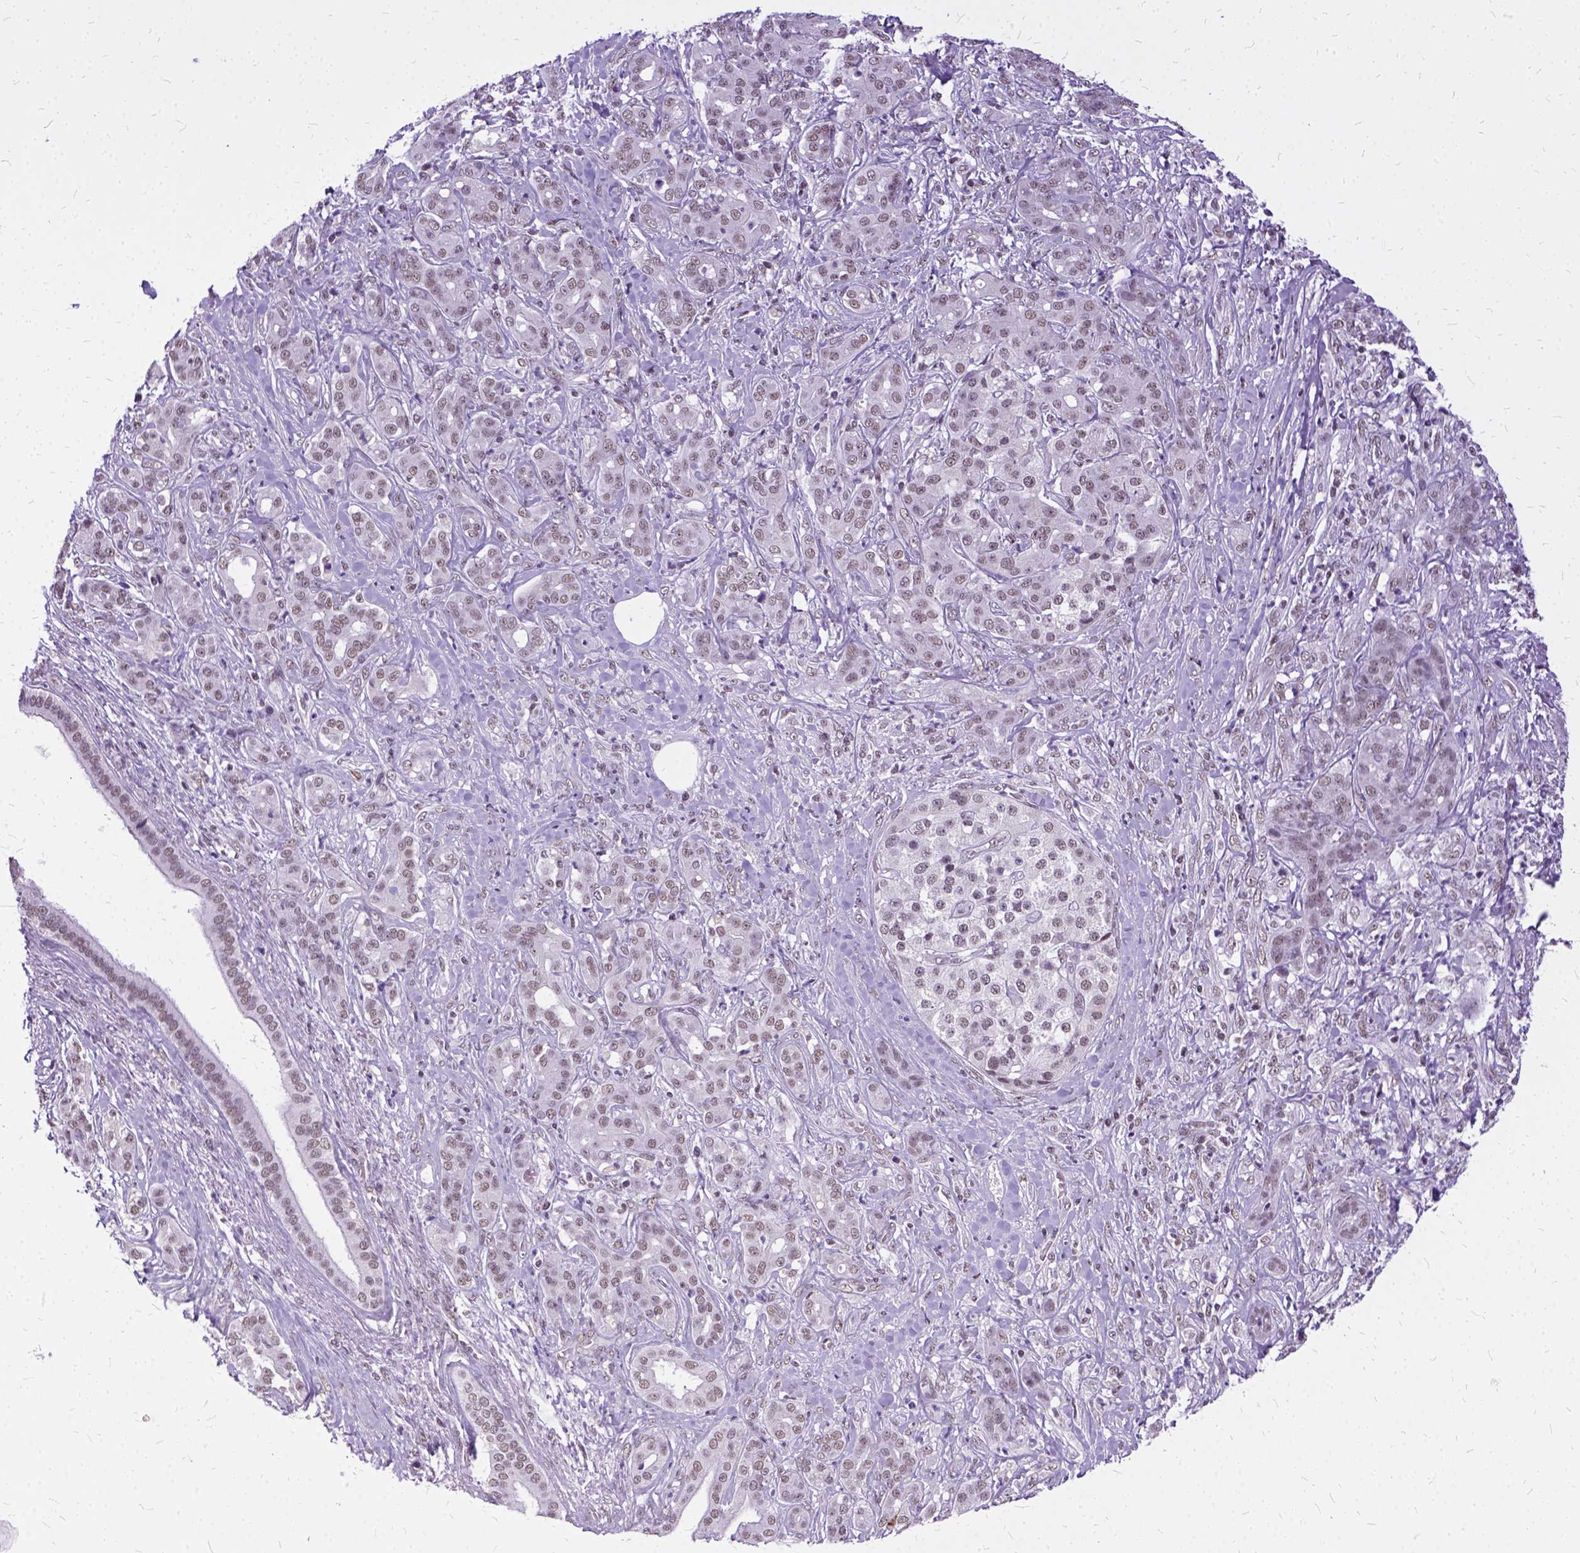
{"staining": {"intensity": "weak", "quantity": ">75%", "location": "nuclear"}, "tissue": "pancreatic cancer", "cell_type": "Tumor cells", "image_type": "cancer", "snomed": [{"axis": "morphology", "description": "Normal tissue, NOS"}, {"axis": "morphology", "description": "Inflammation, NOS"}, {"axis": "morphology", "description": "Adenocarcinoma, NOS"}, {"axis": "topography", "description": "Pancreas"}], "caption": "The photomicrograph reveals staining of pancreatic adenocarcinoma, revealing weak nuclear protein staining (brown color) within tumor cells. (DAB (3,3'-diaminobenzidine) = brown stain, brightfield microscopy at high magnification).", "gene": "SETD1A", "patient": {"sex": "male", "age": 57}}